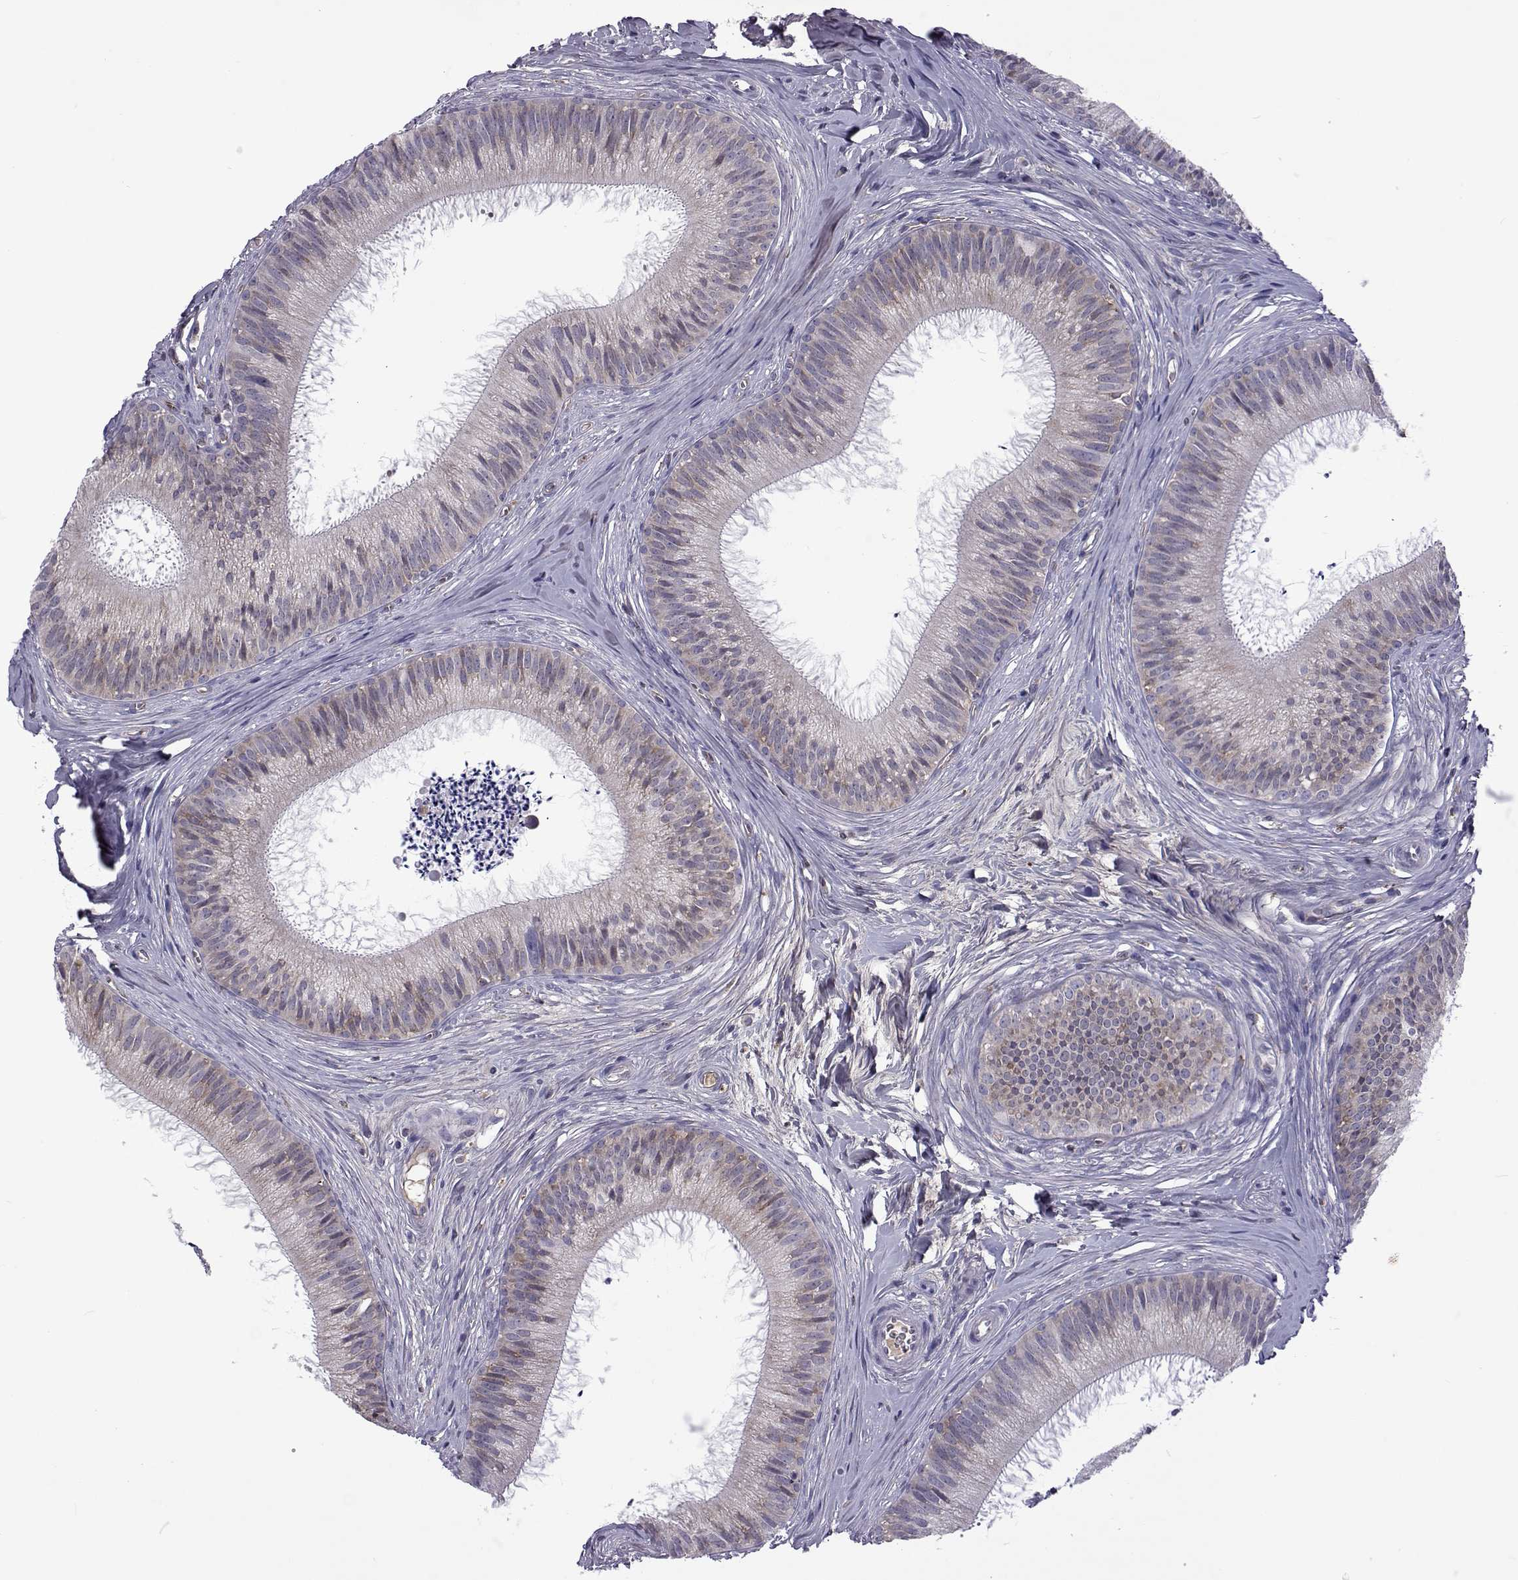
{"staining": {"intensity": "negative", "quantity": "none", "location": "none"}, "tissue": "epididymis", "cell_type": "Glandular cells", "image_type": "normal", "snomed": [{"axis": "morphology", "description": "Normal tissue, NOS"}, {"axis": "topography", "description": "Epididymis"}], "caption": "This histopathology image is of benign epididymis stained with IHC to label a protein in brown with the nuclei are counter-stained blue. There is no staining in glandular cells. Brightfield microscopy of immunohistochemistry stained with DAB (brown) and hematoxylin (blue), captured at high magnification.", "gene": "TCF15", "patient": {"sex": "male", "age": 24}}